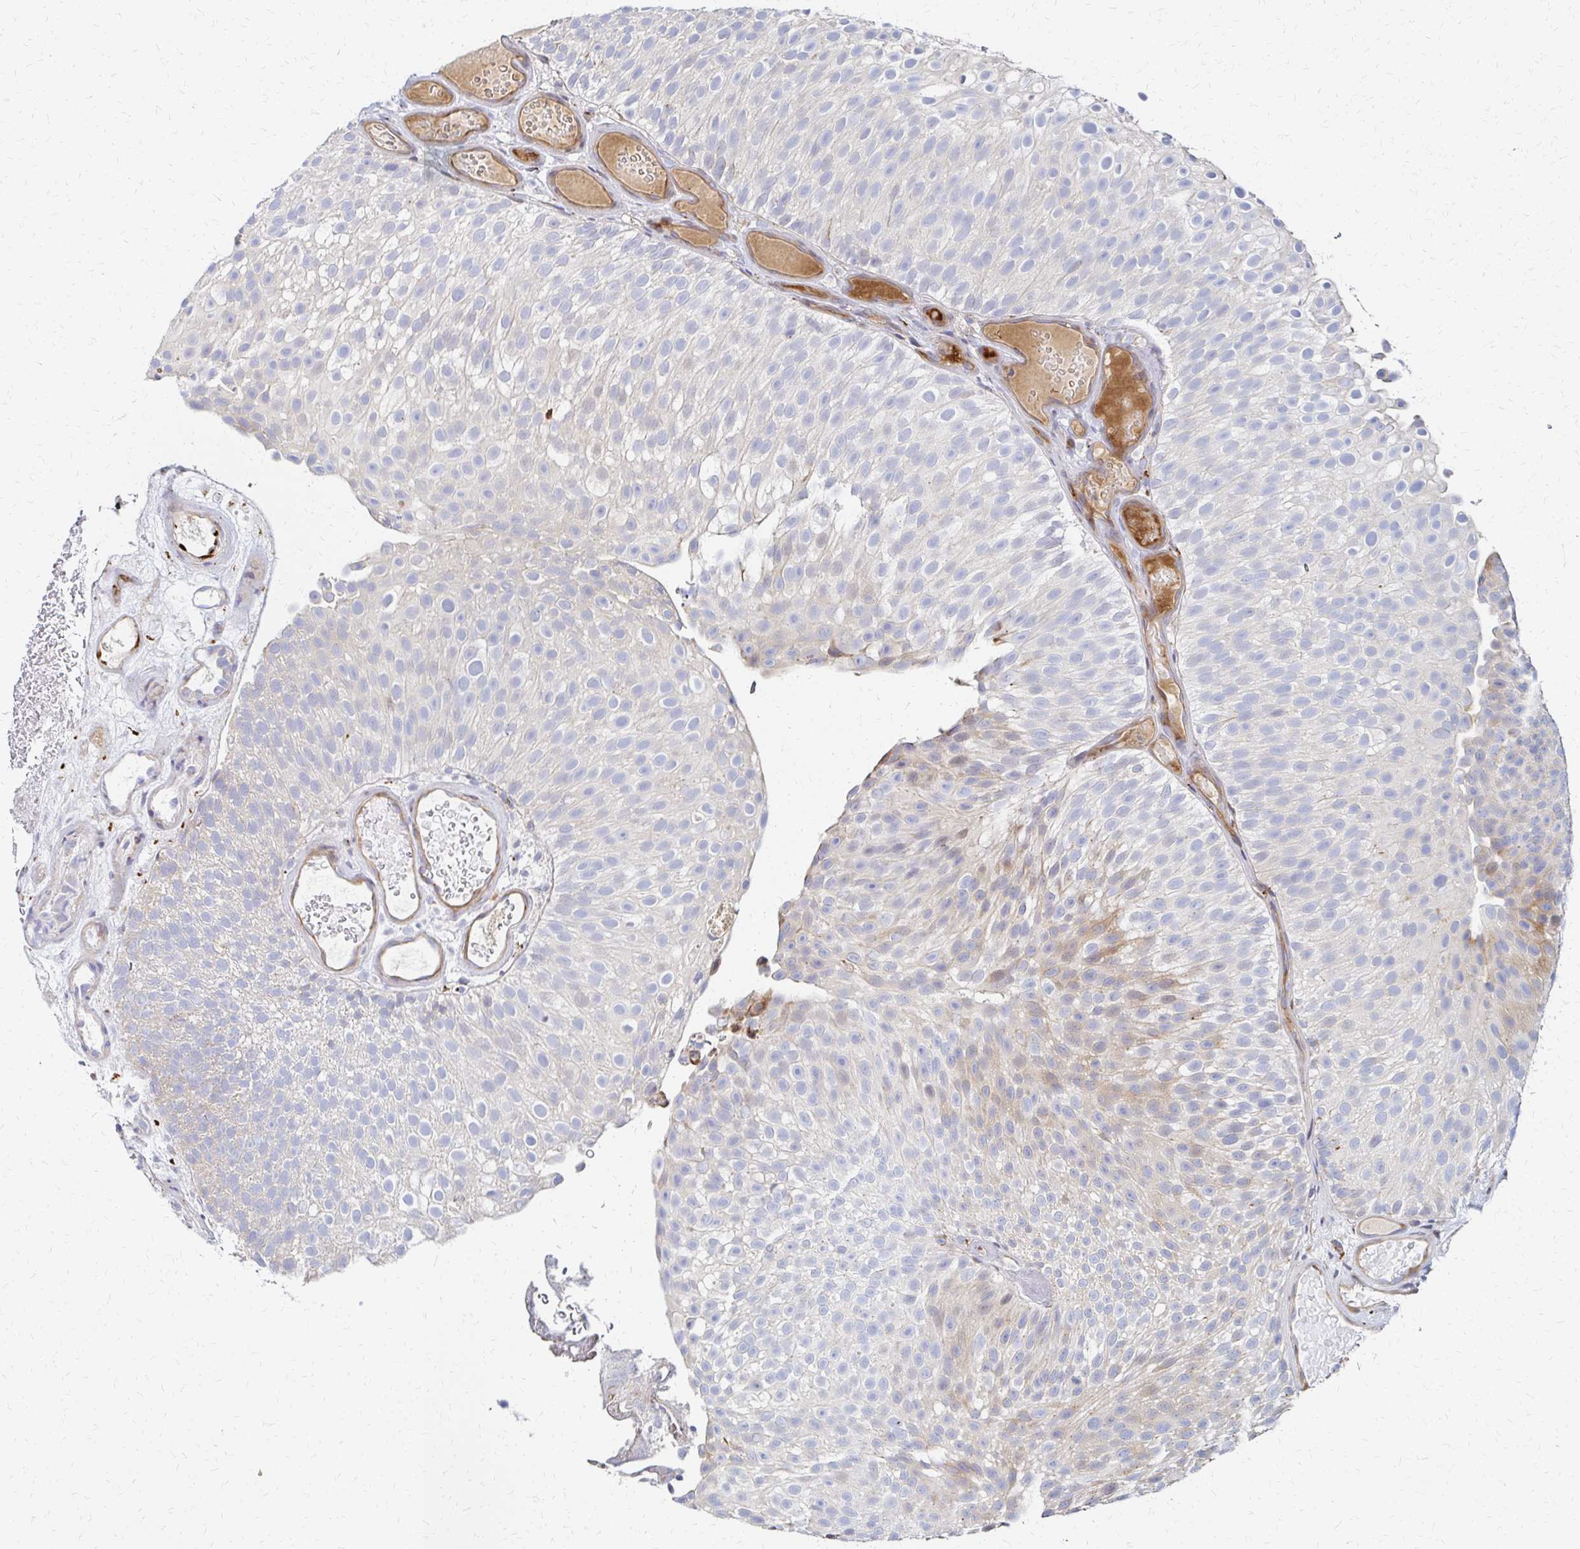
{"staining": {"intensity": "weak", "quantity": "25%-75%", "location": "cytoplasmic/membranous"}, "tissue": "urothelial cancer", "cell_type": "Tumor cells", "image_type": "cancer", "snomed": [{"axis": "morphology", "description": "Urothelial carcinoma, Low grade"}, {"axis": "topography", "description": "Urinary bladder"}], "caption": "This is a micrograph of immunohistochemistry (IHC) staining of urothelial cancer, which shows weak staining in the cytoplasmic/membranous of tumor cells.", "gene": "MAN1A1", "patient": {"sex": "male", "age": 78}}